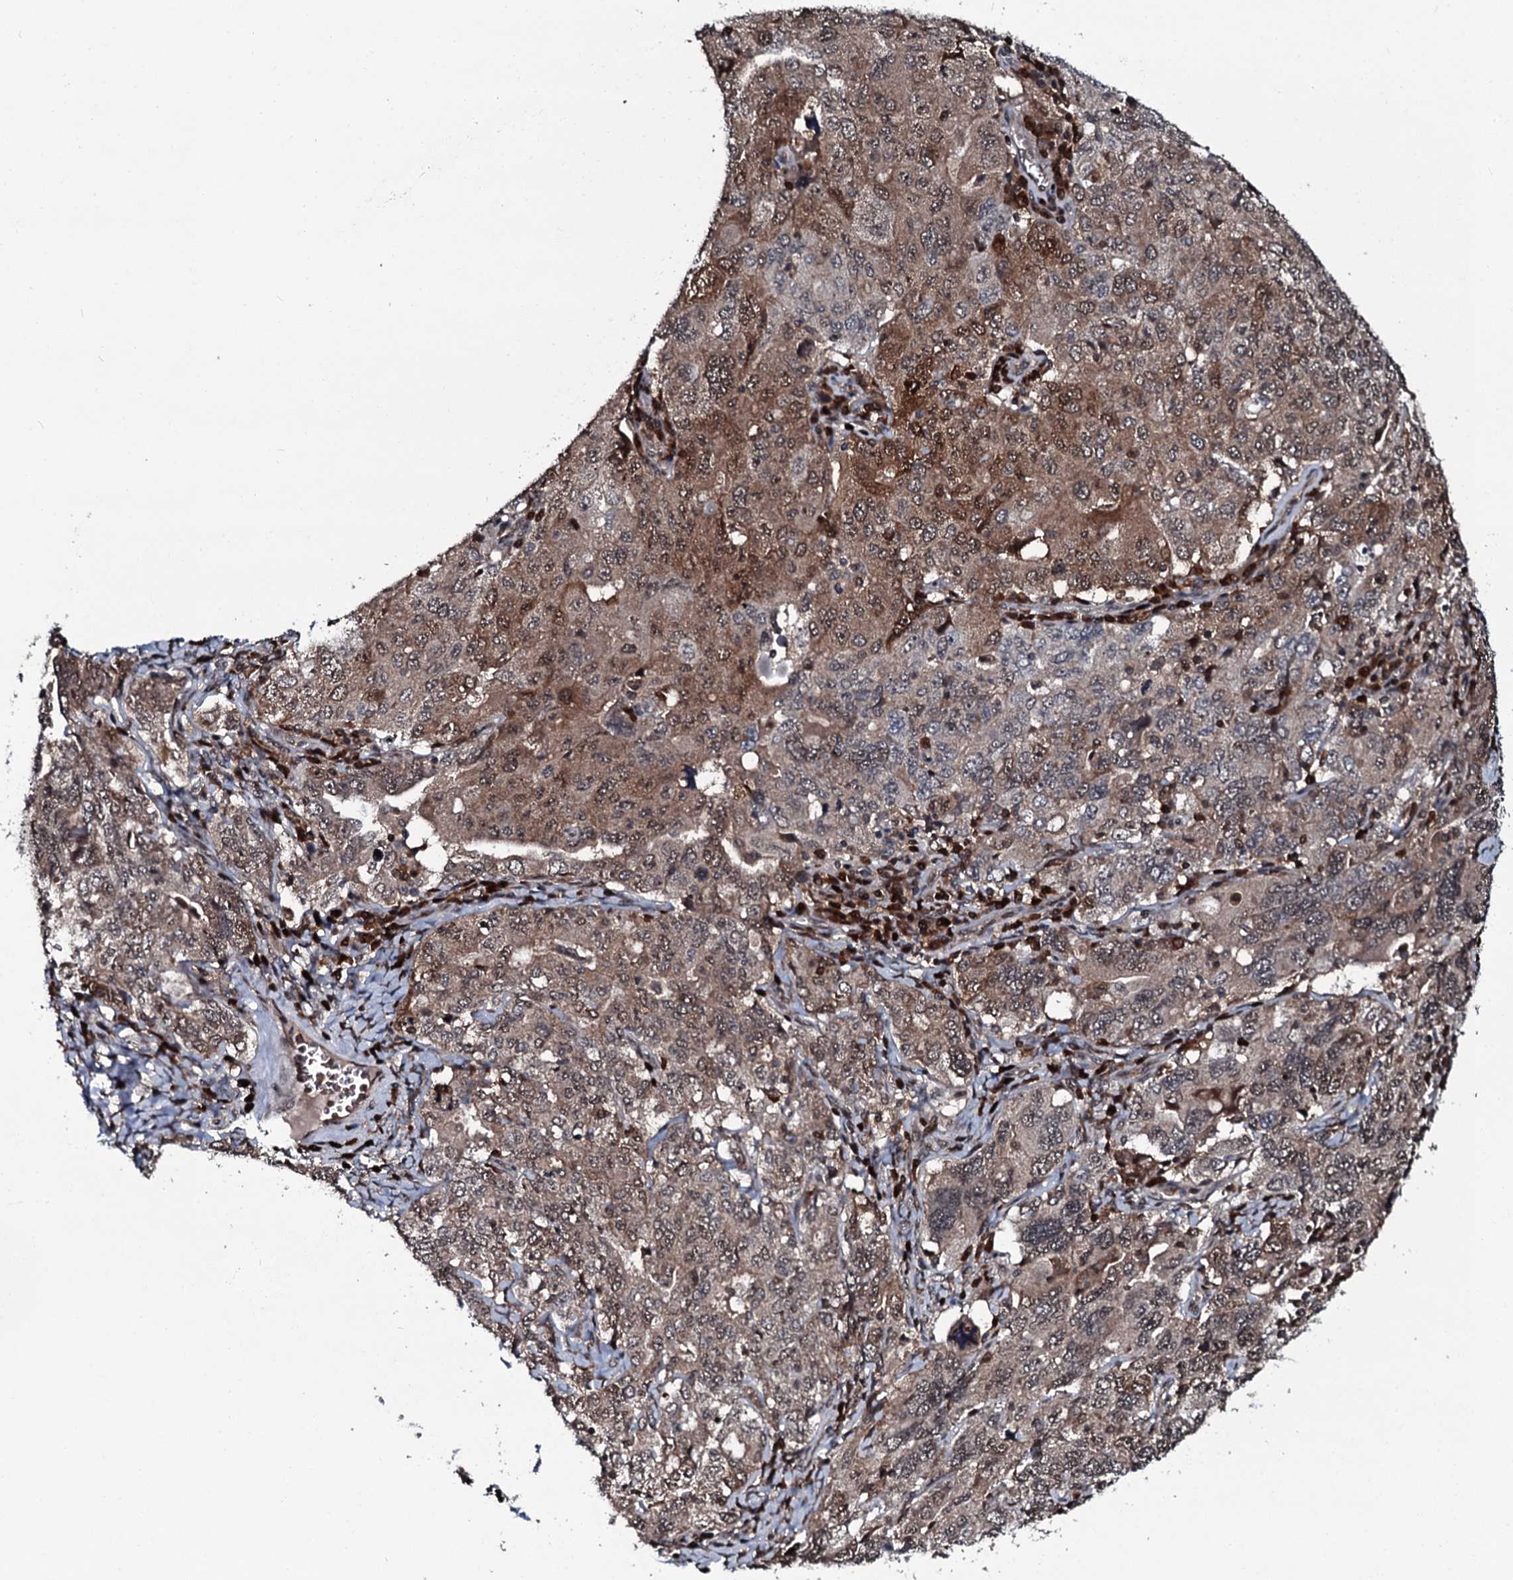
{"staining": {"intensity": "moderate", "quantity": ">75%", "location": "cytoplasmic/membranous,nuclear"}, "tissue": "ovarian cancer", "cell_type": "Tumor cells", "image_type": "cancer", "snomed": [{"axis": "morphology", "description": "Carcinoma, endometroid"}, {"axis": "topography", "description": "Ovary"}], "caption": "Immunohistochemistry image of human ovarian cancer (endometroid carcinoma) stained for a protein (brown), which displays medium levels of moderate cytoplasmic/membranous and nuclear positivity in approximately >75% of tumor cells.", "gene": "HDDC3", "patient": {"sex": "female", "age": 62}}